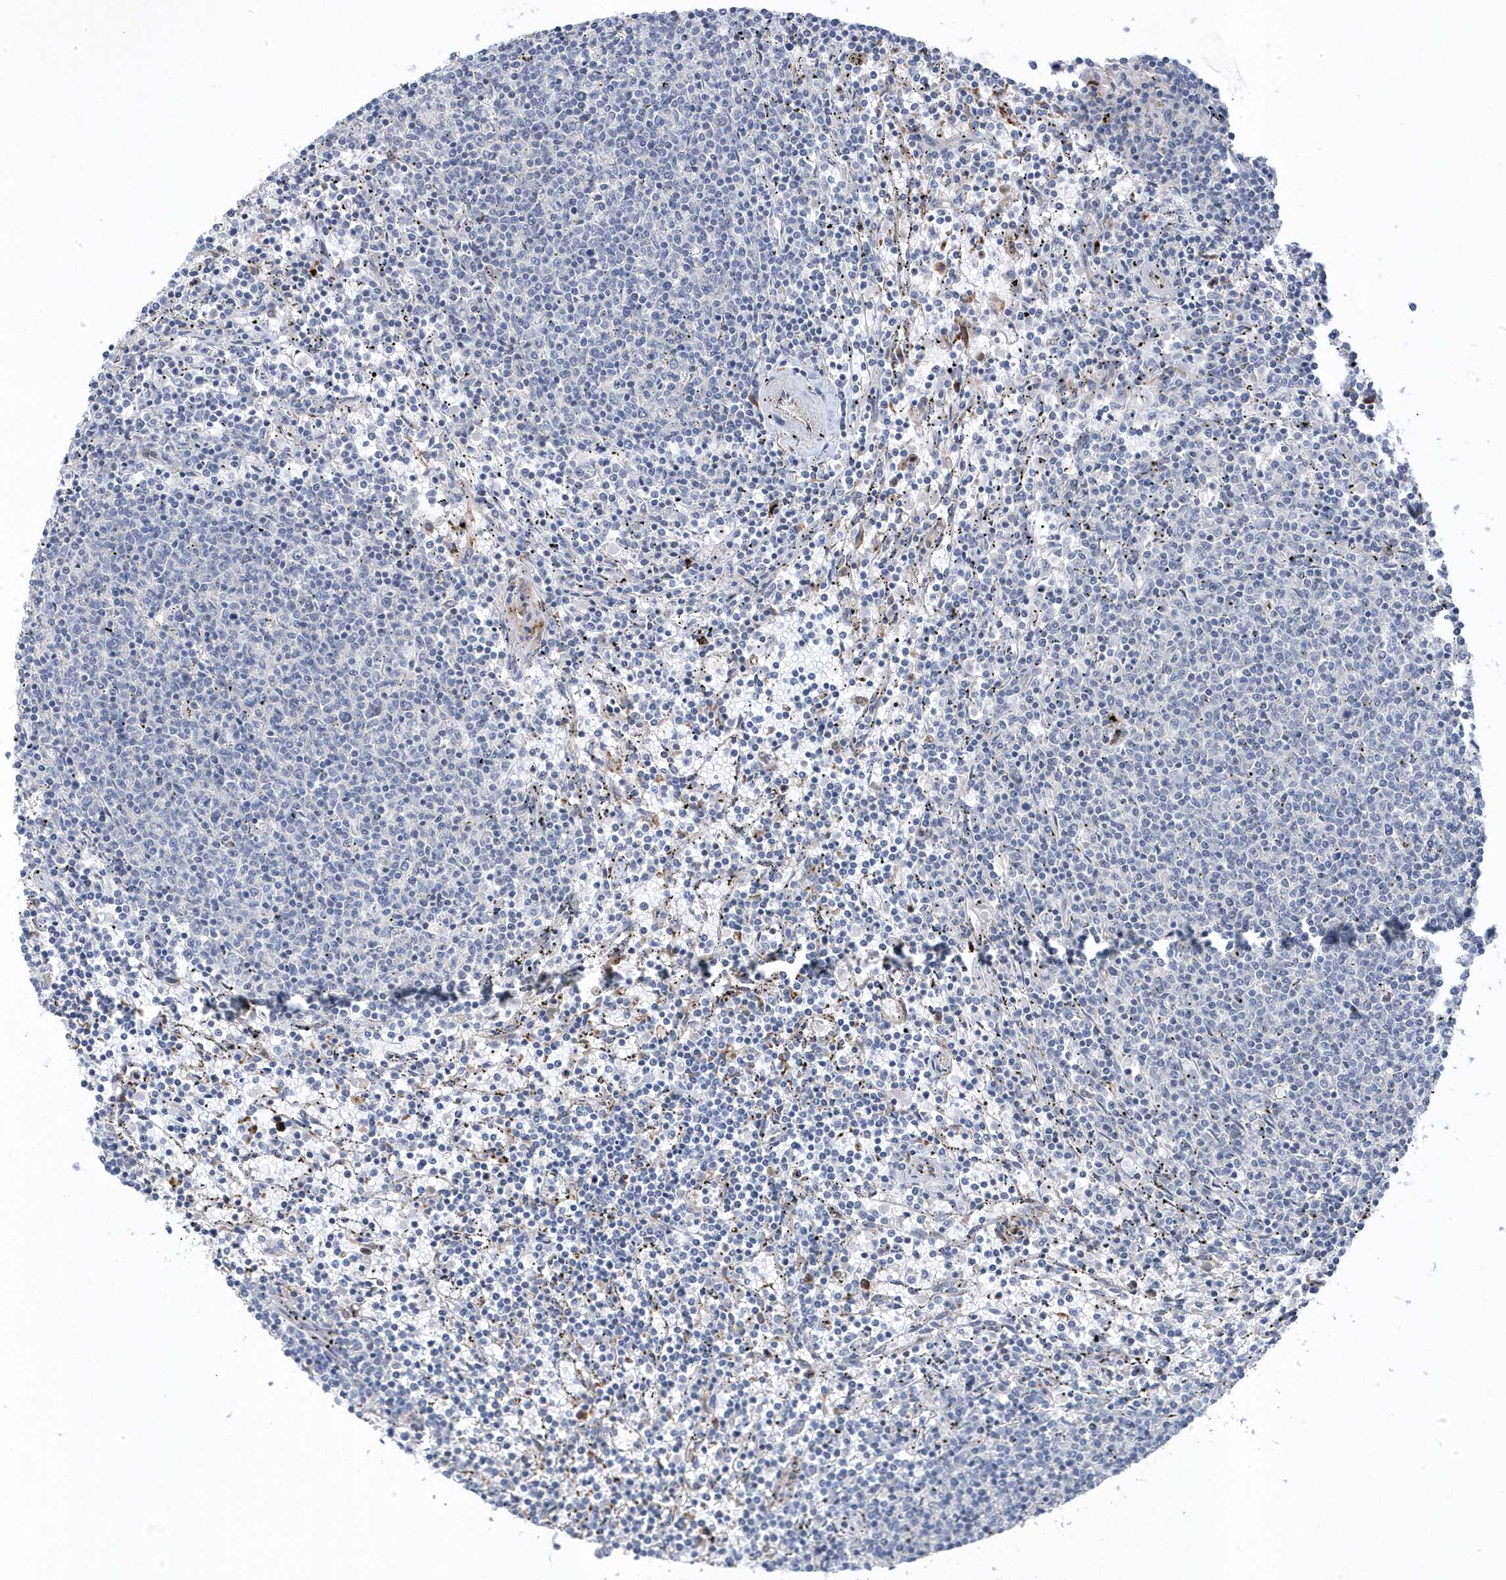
{"staining": {"intensity": "negative", "quantity": "none", "location": "none"}, "tissue": "lymphoma", "cell_type": "Tumor cells", "image_type": "cancer", "snomed": [{"axis": "morphology", "description": "Malignant lymphoma, non-Hodgkin's type, Low grade"}, {"axis": "topography", "description": "Spleen"}], "caption": "An immunohistochemistry (IHC) photomicrograph of low-grade malignant lymphoma, non-Hodgkin's type is shown. There is no staining in tumor cells of low-grade malignant lymphoma, non-Hodgkin's type.", "gene": "ANAPC1", "patient": {"sex": "female", "age": 50}}